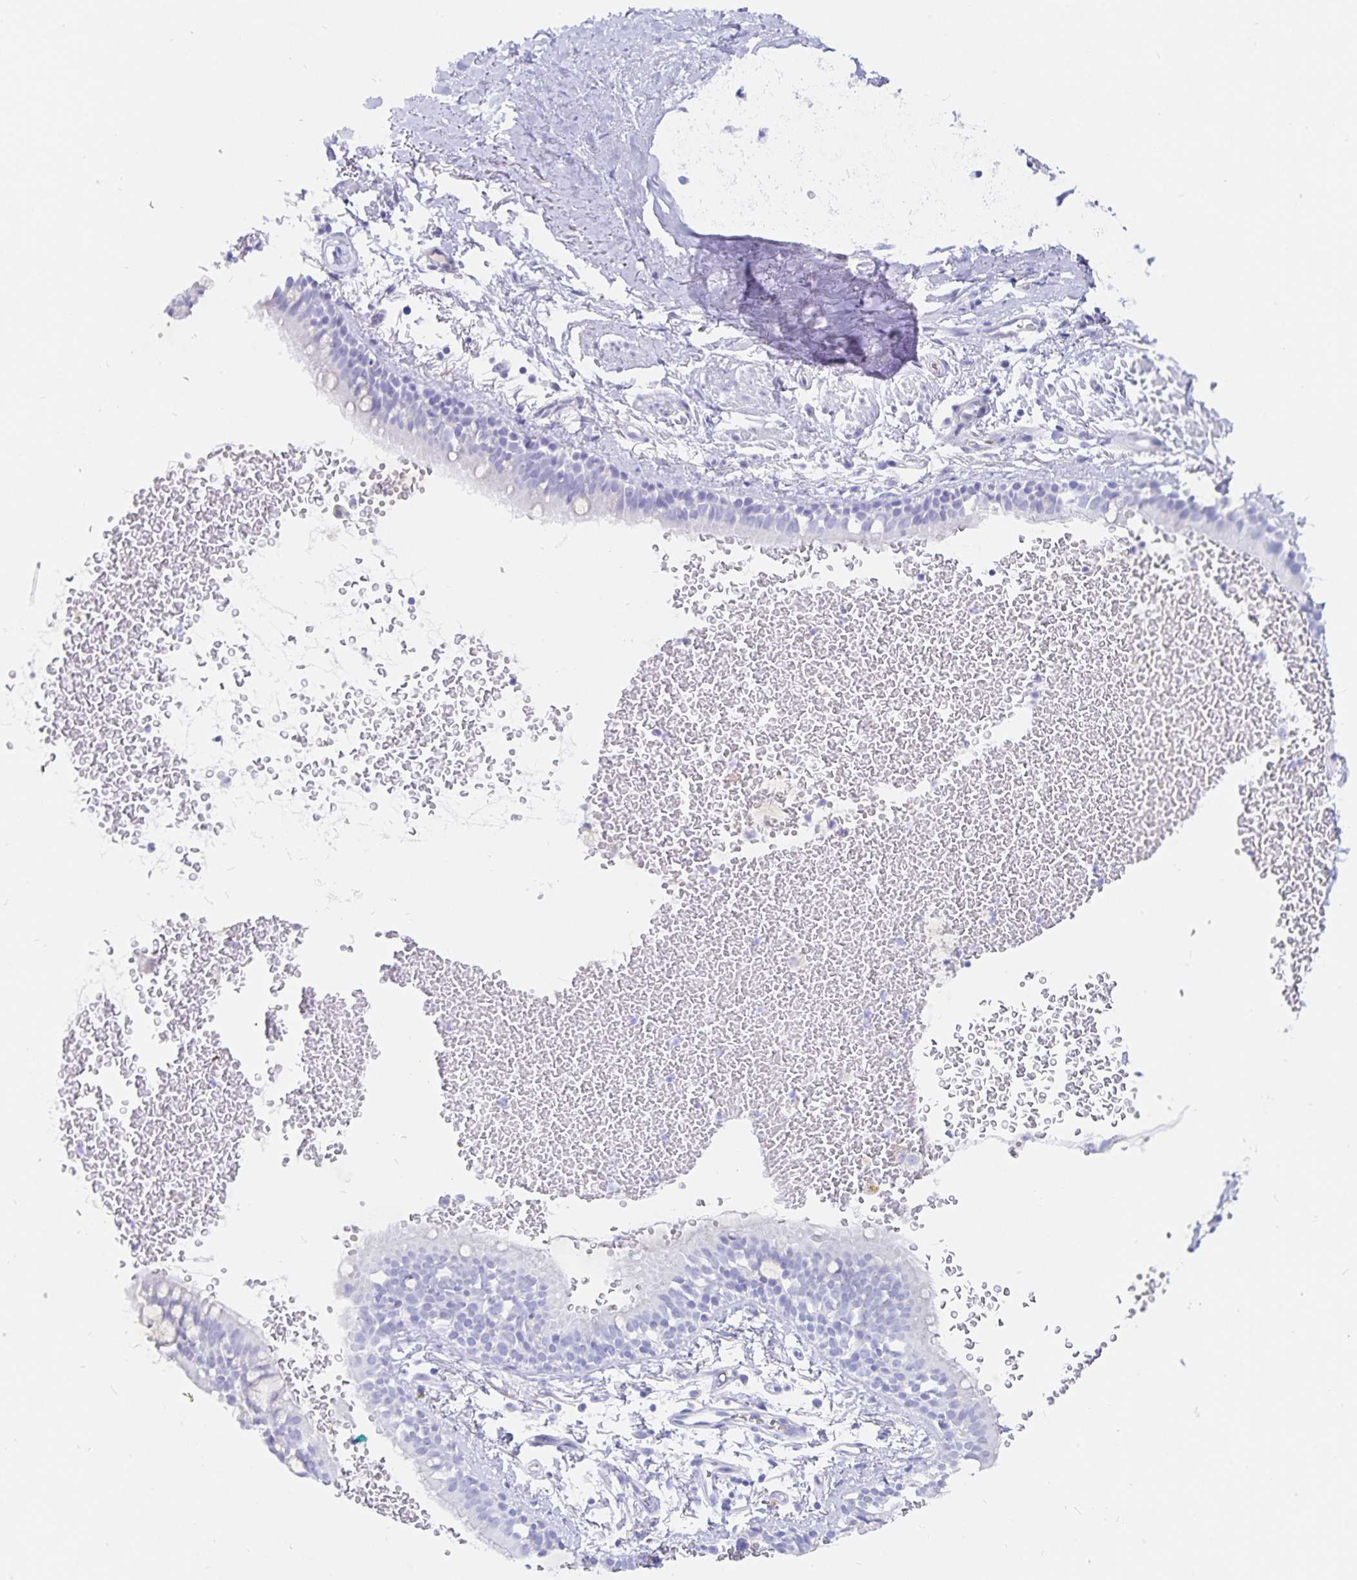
{"staining": {"intensity": "negative", "quantity": "none", "location": "none"}, "tissue": "bronchus", "cell_type": "Respiratory epithelial cells", "image_type": "normal", "snomed": [{"axis": "morphology", "description": "Normal tissue, NOS"}, {"axis": "topography", "description": "Lymph node"}, {"axis": "topography", "description": "Cartilage tissue"}, {"axis": "topography", "description": "Bronchus"}], "caption": "Human bronchus stained for a protein using IHC demonstrates no expression in respiratory epithelial cells.", "gene": "INSL5", "patient": {"sex": "female", "age": 70}}